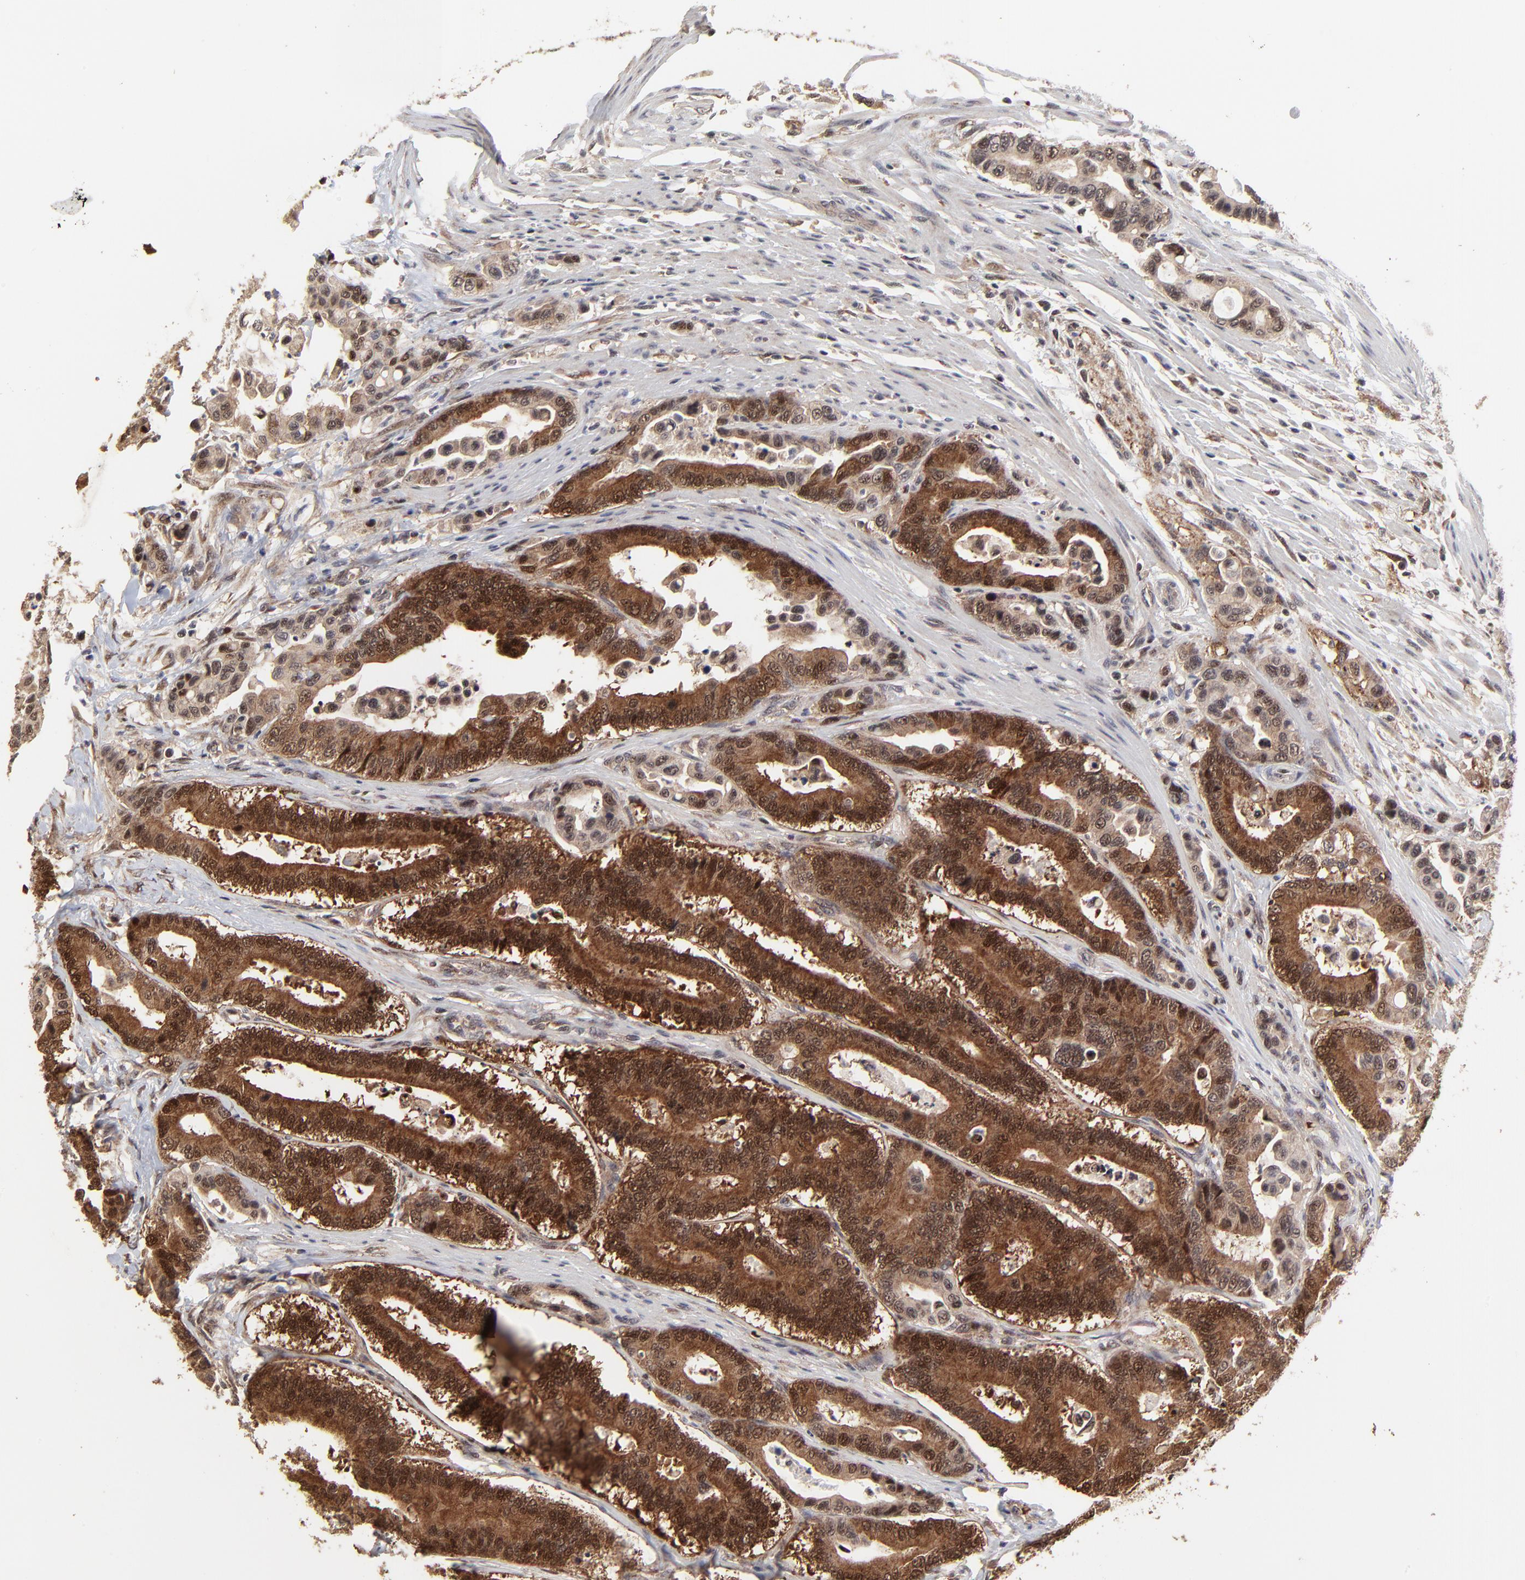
{"staining": {"intensity": "strong", "quantity": ">75%", "location": "cytoplasmic/membranous,nuclear"}, "tissue": "colorectal cancer", "cell_type": "Tumor cells", "image_type": "cancer", "snomed": [{"axis": "morphology", "description": "Normal tissue, NOS"}, {"axis": "morphology", "description": "Adenocarcinoma, NOS"}, {"axis": "topography", "description": "Colon"}], "caption": "Tumor cells exhibit strong cytoplasmic/membranous and nuclear expression in approximately >75% of cells in colorectal cancer. (Brightfield microscopy of DAB IHC at high magnification).", "gene": "FRMD8", "patient": {"sex": "male", "age": 82}}